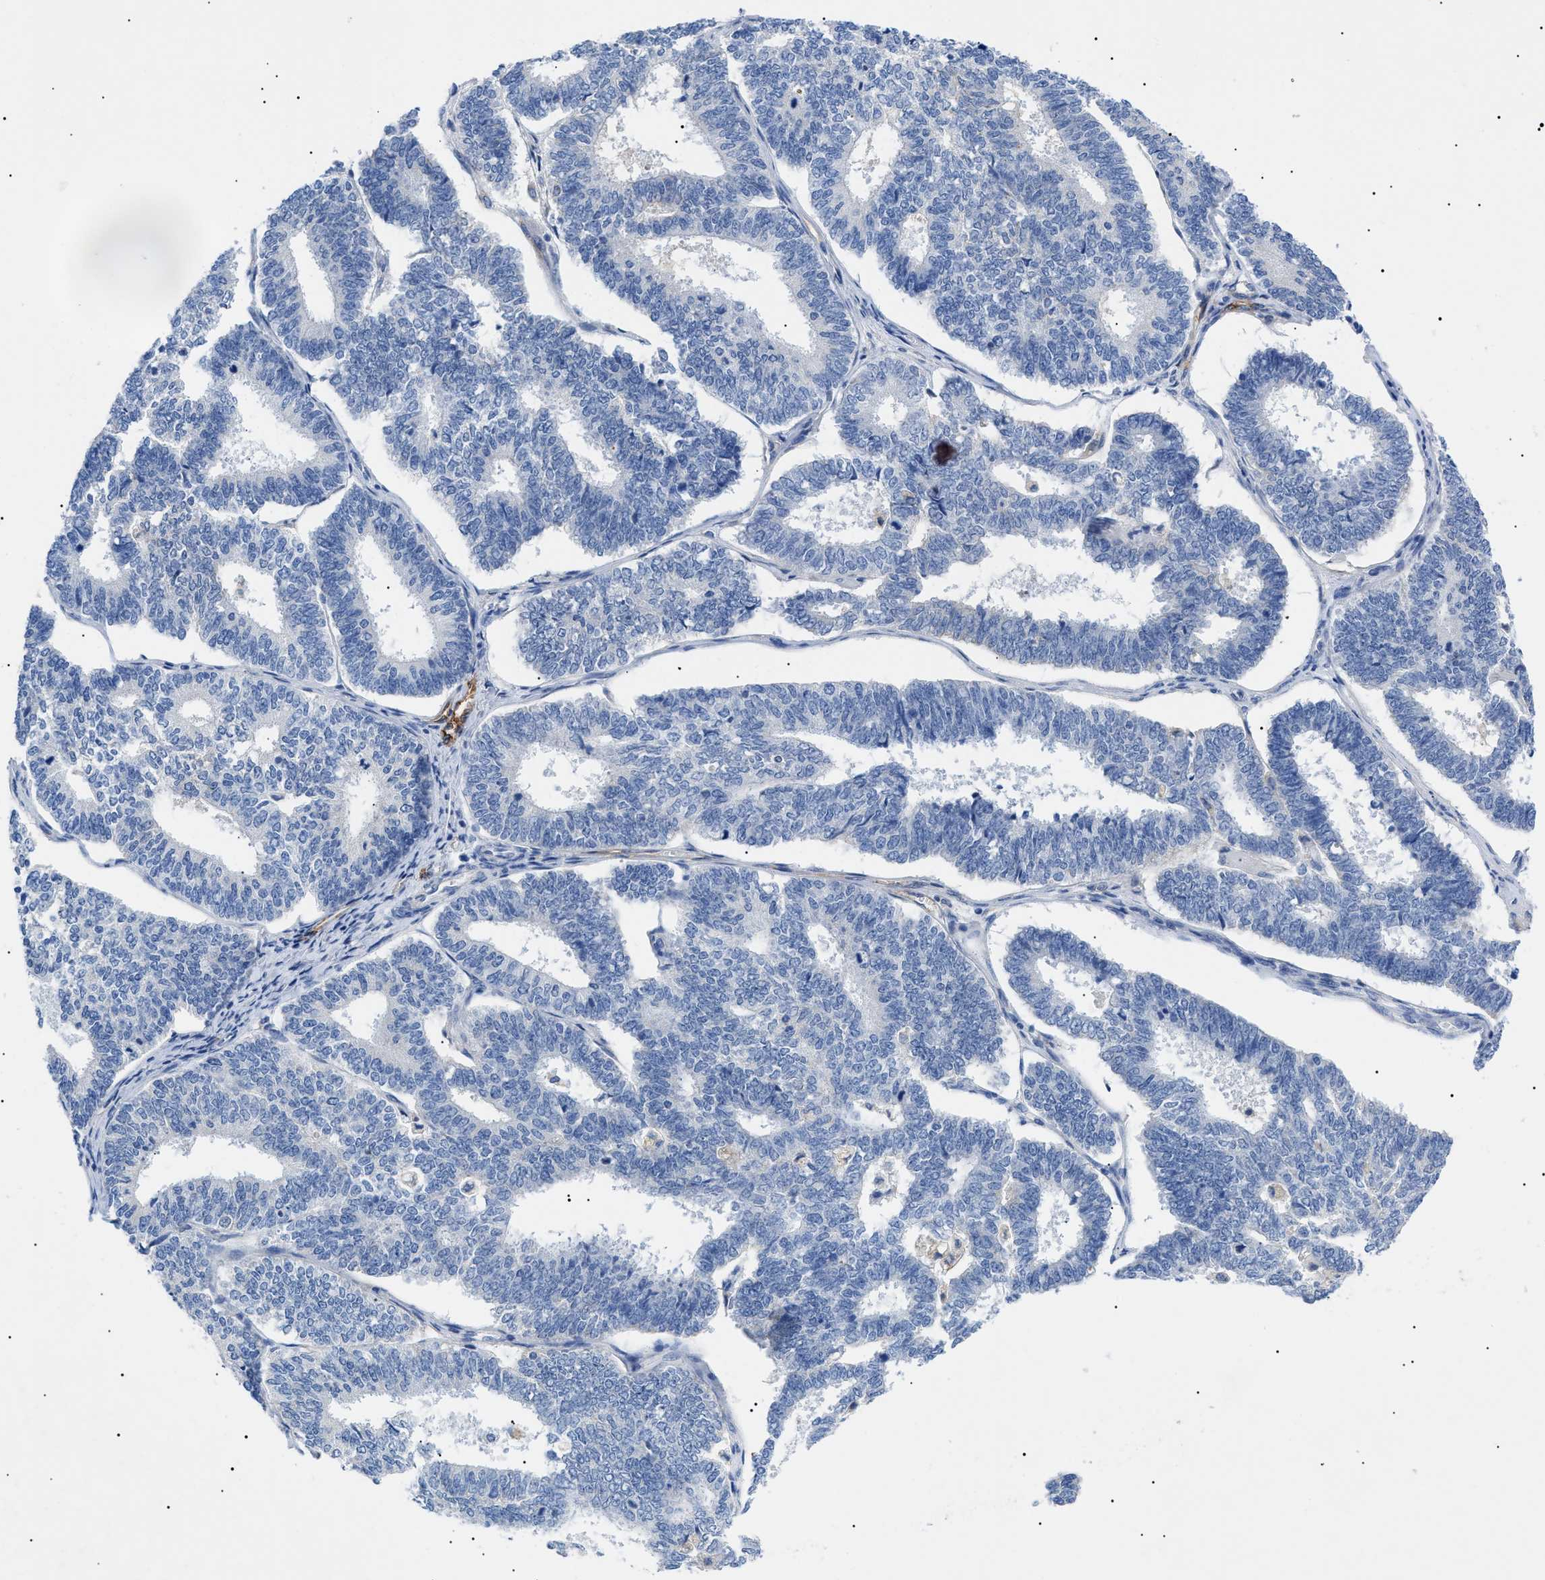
{"staining": {"intensity": "negative", "quantity": "none", "location": "none"}, "tissue": "endometrial cancer", "cell_type": "Tumor cells", "image_type": "cancer", "snomed": [{"axis": "morphology", "description": "Adenocarcinoma, NOS"}, {"axis": "topography", "description": "Endometrium"}], "caption": "Tumor cells show no significant protein positivity in adenocarcinoma (endometrial).", "gene": "ACKR1", "patient": {"sex": "female", "age": 70}}